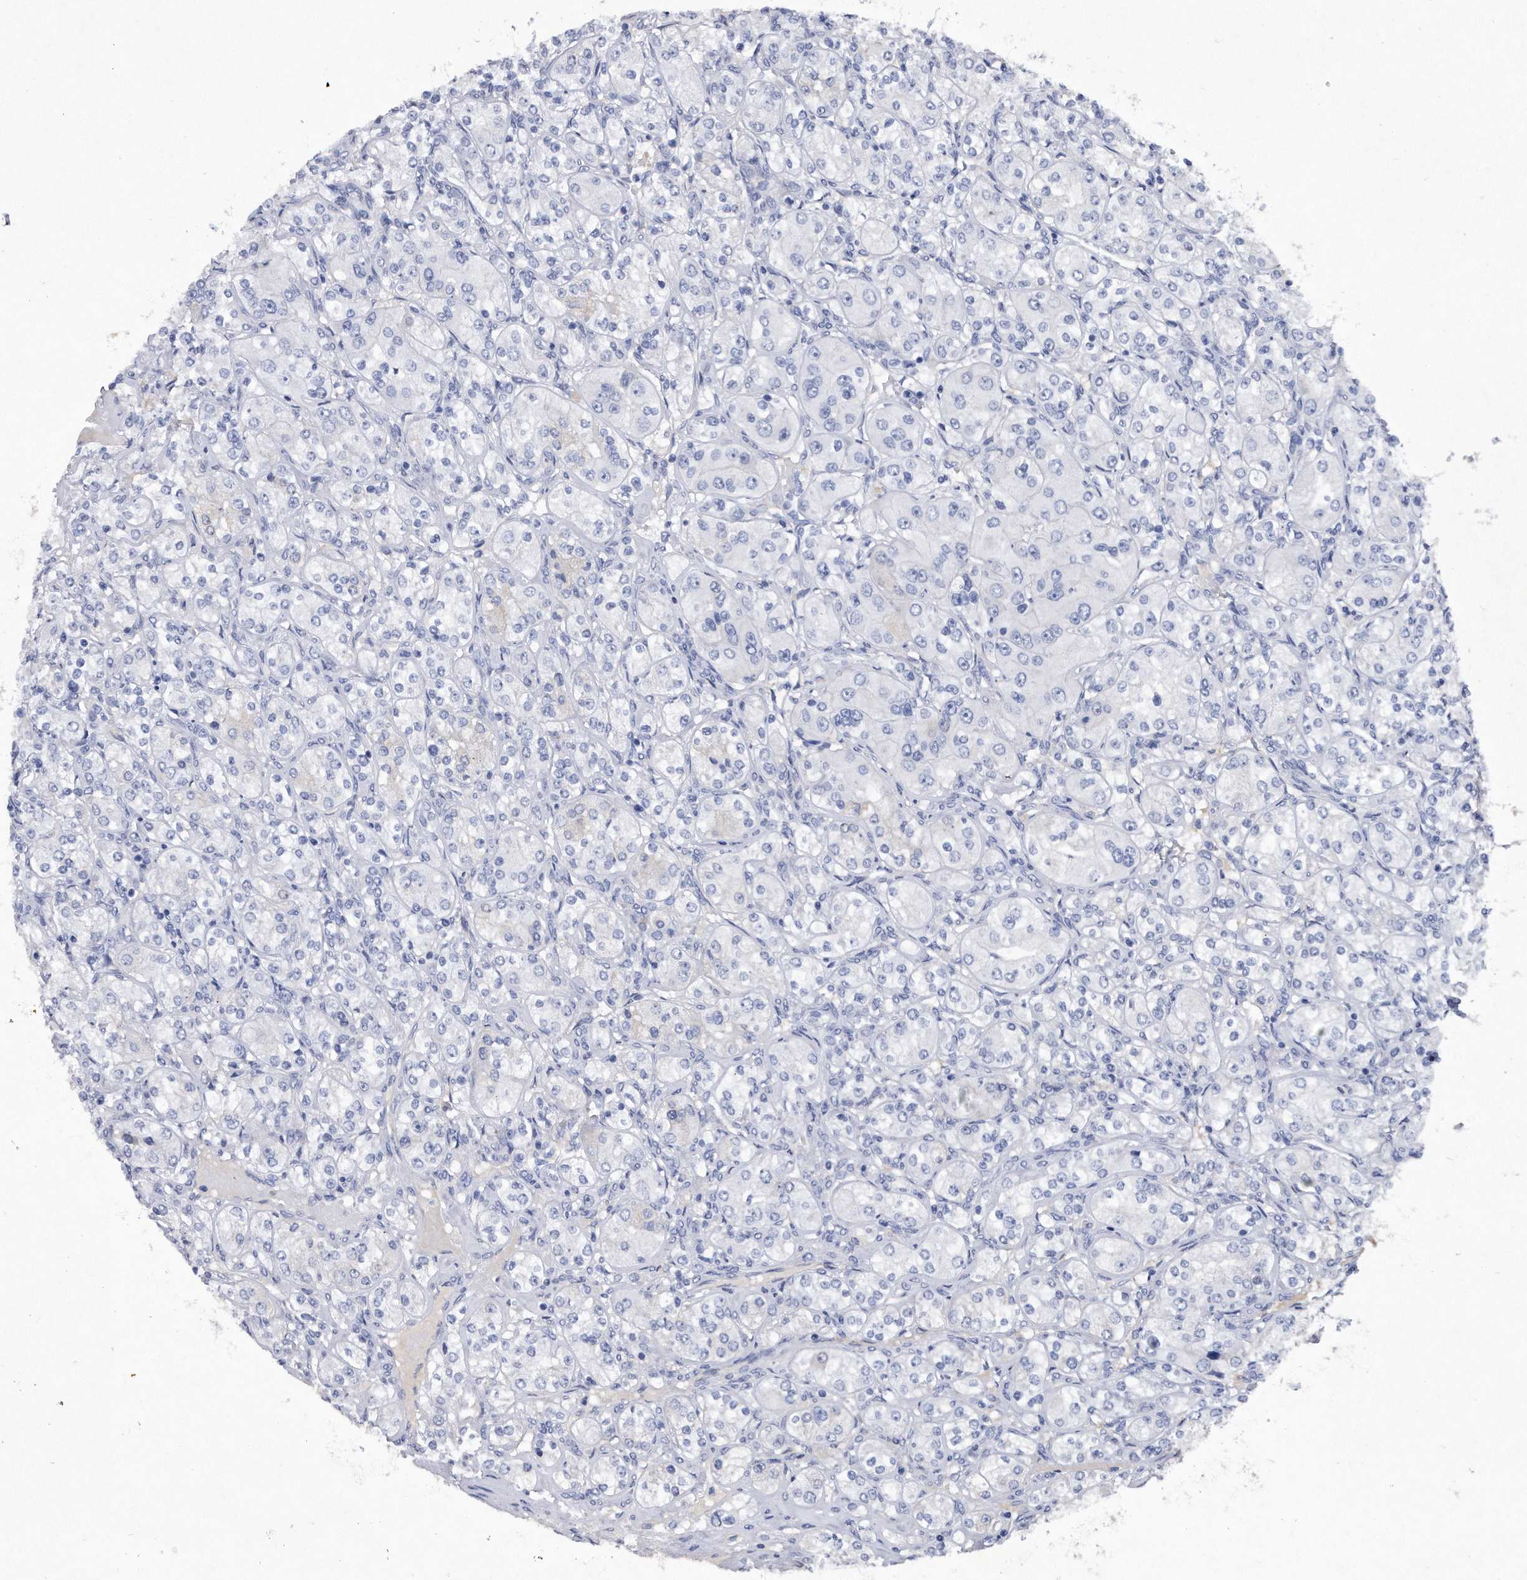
{"staining": {"intensity": "negative", "quantity": "none", "location": "none"}, "tissue": "renal cancer", "cell_type": "Tumor cells", "image_type": "cancer", "snomed": [{"axis": "morphology", "description": "Adenocarcinoma, NOS"}, {"axis": "topography", "description": "Kidney"}], "caption": "DAB (3,3'-diaminobenzidine) immunohistochemical staining of human renal cancer (adenocarcinoma) exhibits no significant expression in tumor cells.", "gene": "ASNS", "patient": {"sex": "male", "age": 77}}